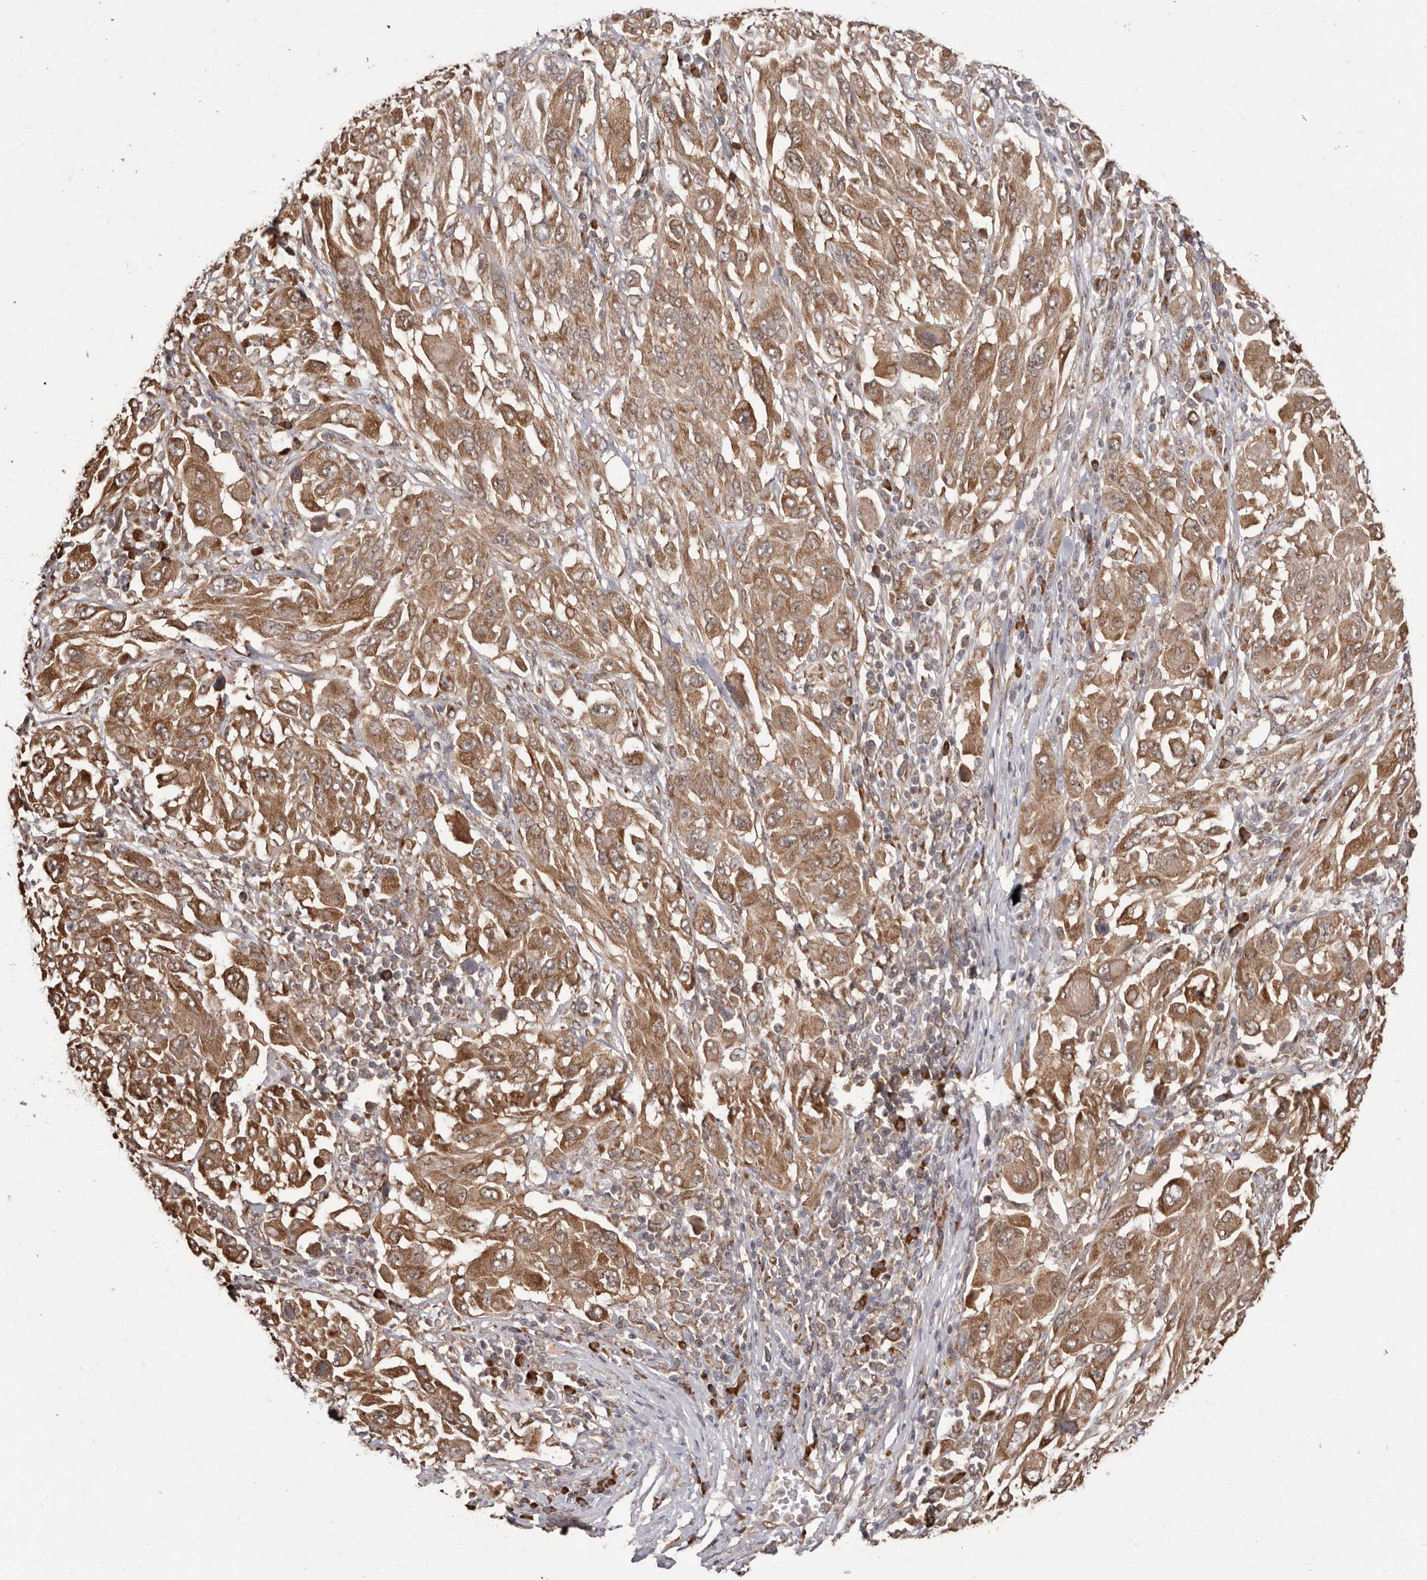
{"staining": {"intensity": "moderate", "quantity": ">75%", "location": "cytoplasmic/membranous"}, "tissue": "melanoma", "cell_type": "Tumor cells", "image_type": "cancer", "snomed": [{"axis": "morphology", "description": "Malignant melanoma, NOS"}, {"axis": "topography", "description": "Skin"}], "caption": "This image reveals IHC staining of human malignant melanoma, with medium moderate cytoplasmic/membranous positivity in about >75% of tumor cells.", "gene": "LRGUK", "patient": {"sex": "female", "age": 91}}